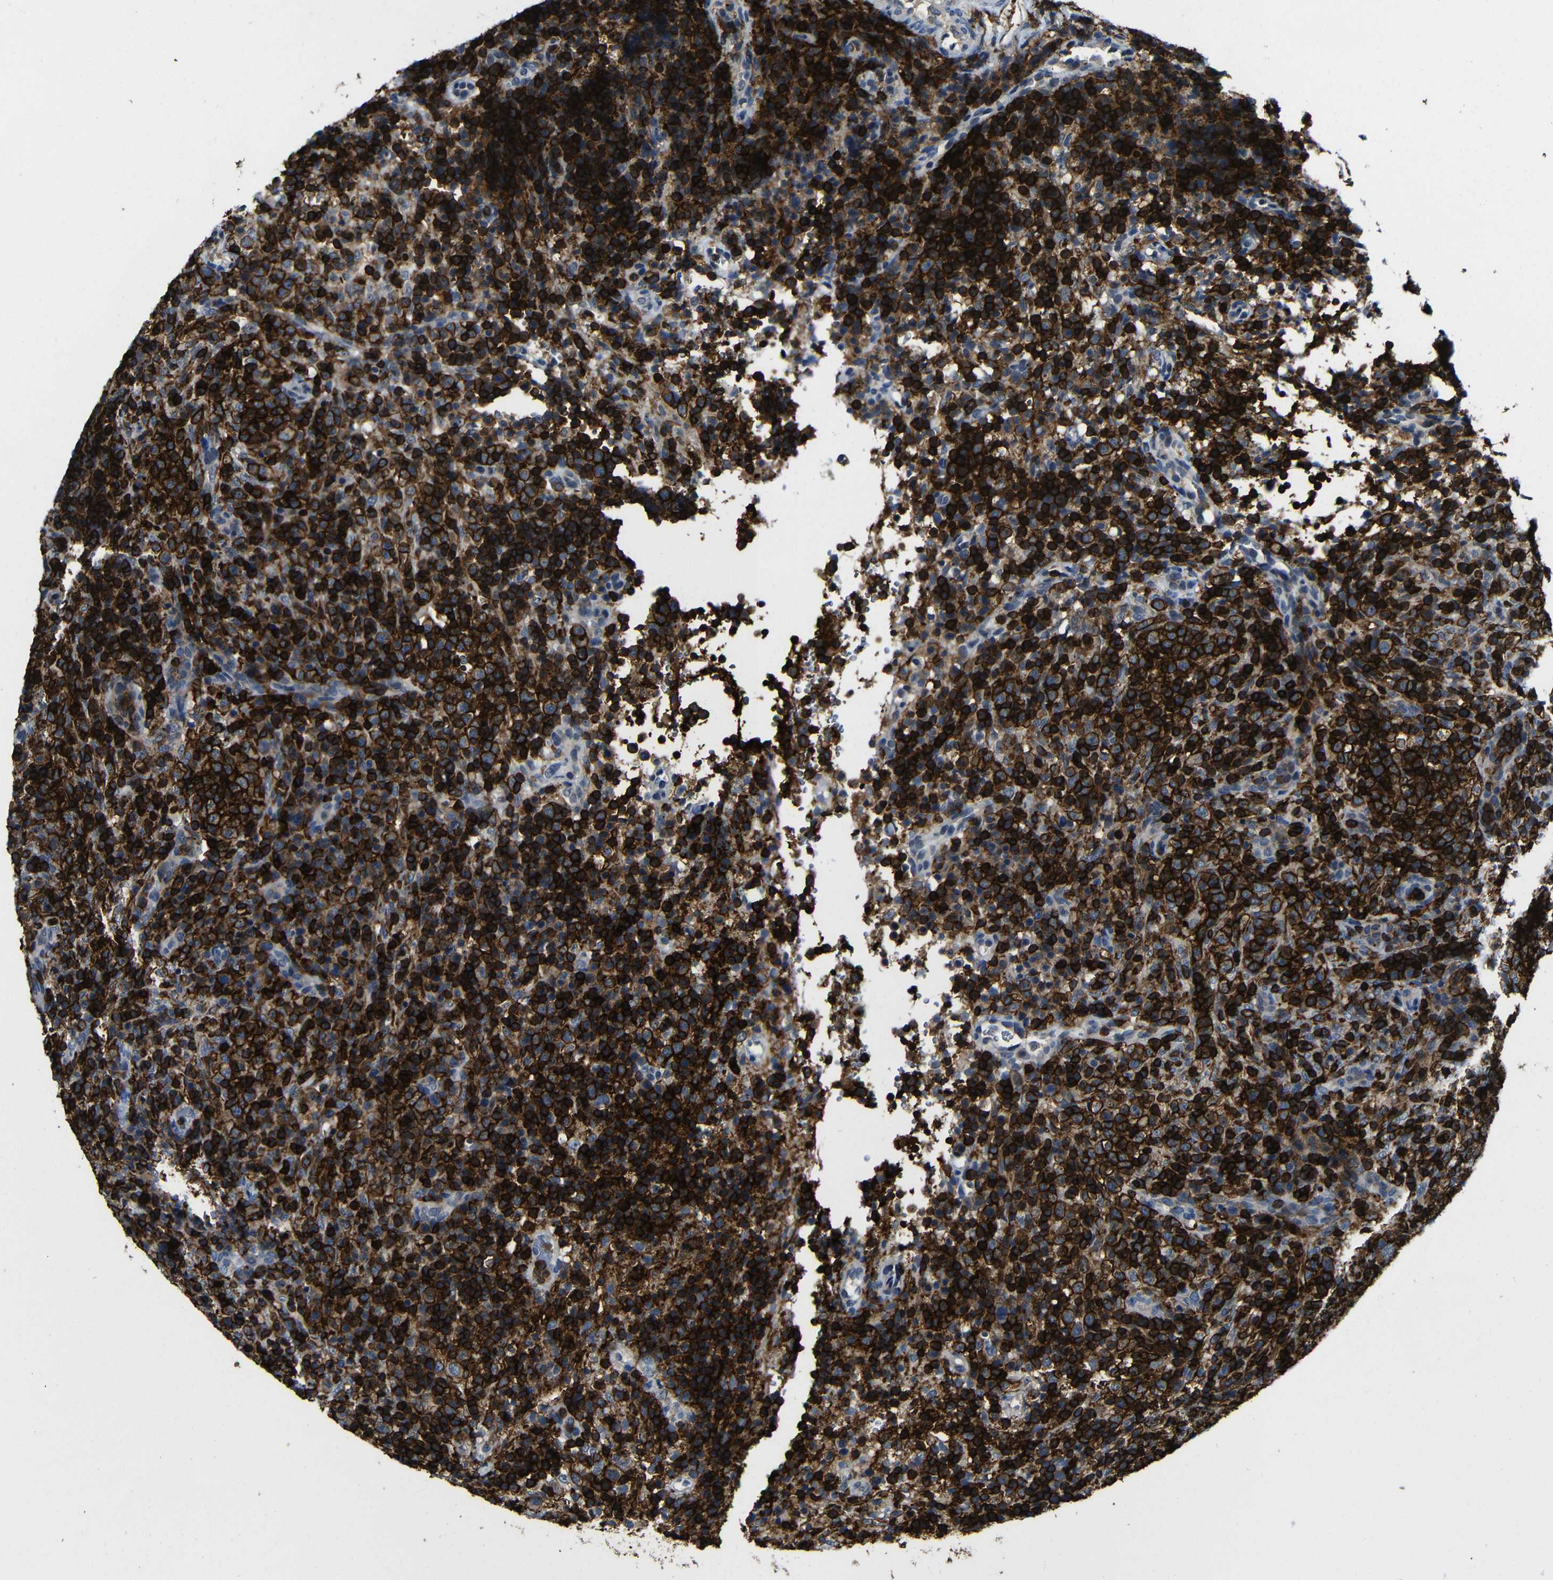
{"staining": {"intensity": "strong", "quantity": ">75%", "location": "cytoplasmic/membranous"}, "tissue": "lymphoma", "cell_type": "Tumor cells", "image_type": "cancer", "snomed": [{"axis": "morphology", "description": "Malignant lymphoma, non-Hodgkin's type, High grade"}, {"axis": "topography", "description": "Lymph node"}], "caption": "High-magnification brightfield microscopy of high-grade malignant lymphoma, non-Hodgkin's type stained with DAB (3,3'-diaminobenzidine) (brown) and counterstained with hematoxylin (blue). tumor cells exhibit strong cytoplasmic/membranous positivity is present in approximately>75% of cells.", "gene": "P2RY12", "patient": {"sex": "female", "age": 76}}